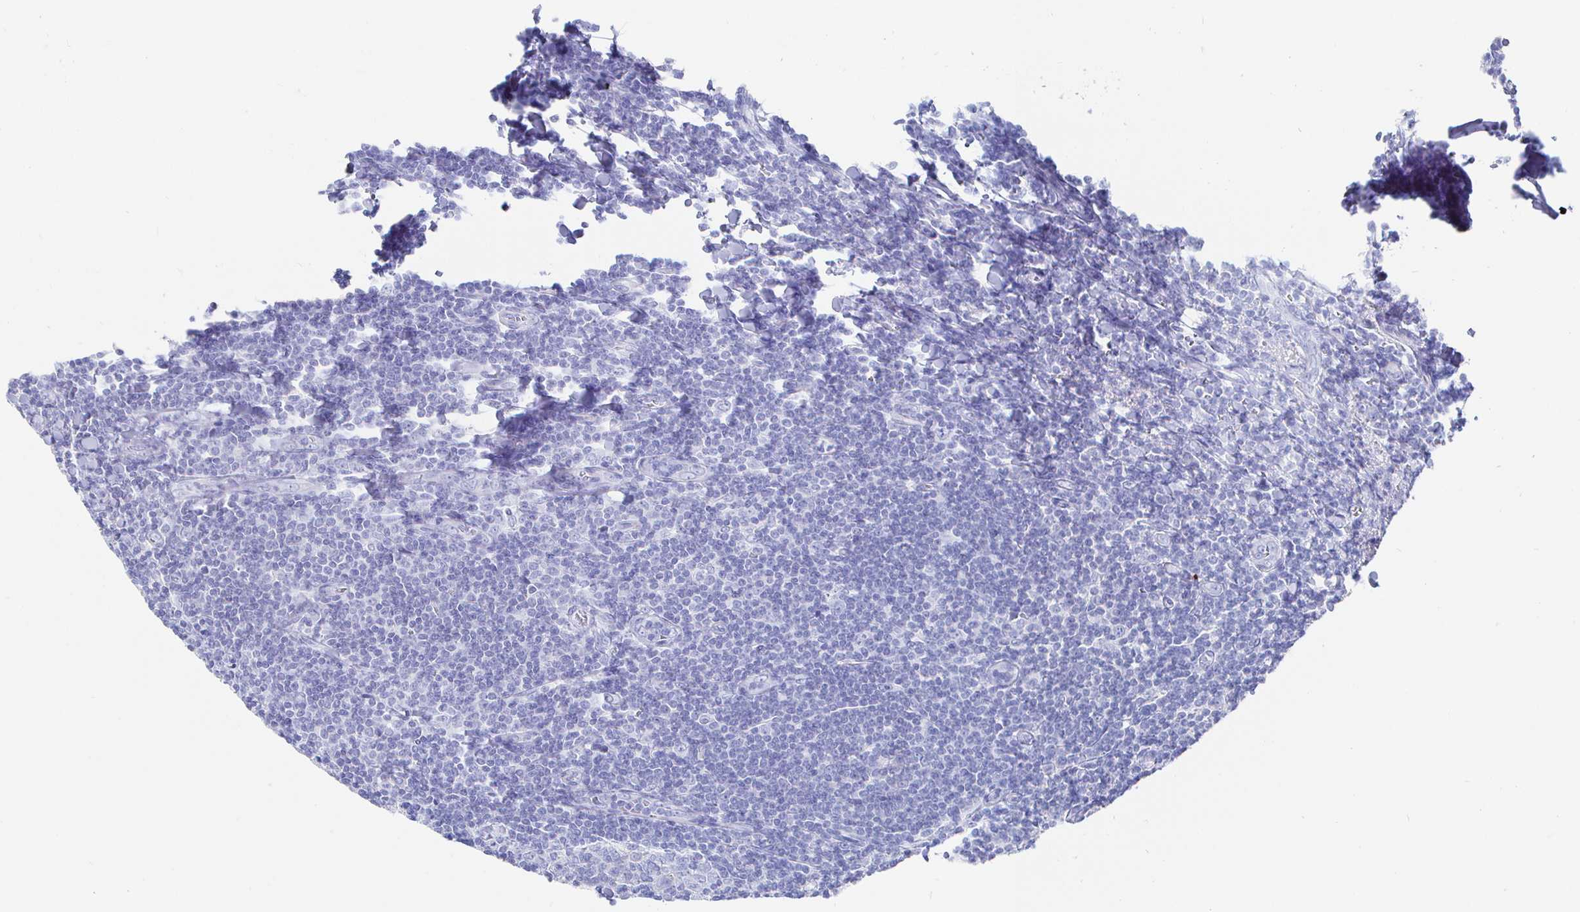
{"staining": {"intensity": "negative", "quantity": "none", "location": "none"}, "tissue": "tonsil", "cell_type": "Germinal center cells", "image_type": "normal", "snomed": [{"axis": "morphology", "description": "Normal tissue, NOS"}, {"axis": "topography", "description": "Tonsil"}], "caption": "Immunohistochemistry (IHC) micrograph of benign human tonsil stained for a protein (brown), which demonstrates no positivity in germinal center cells.", "gene": "CLCA1", "patient": {"sex": "male", "age": 27}}